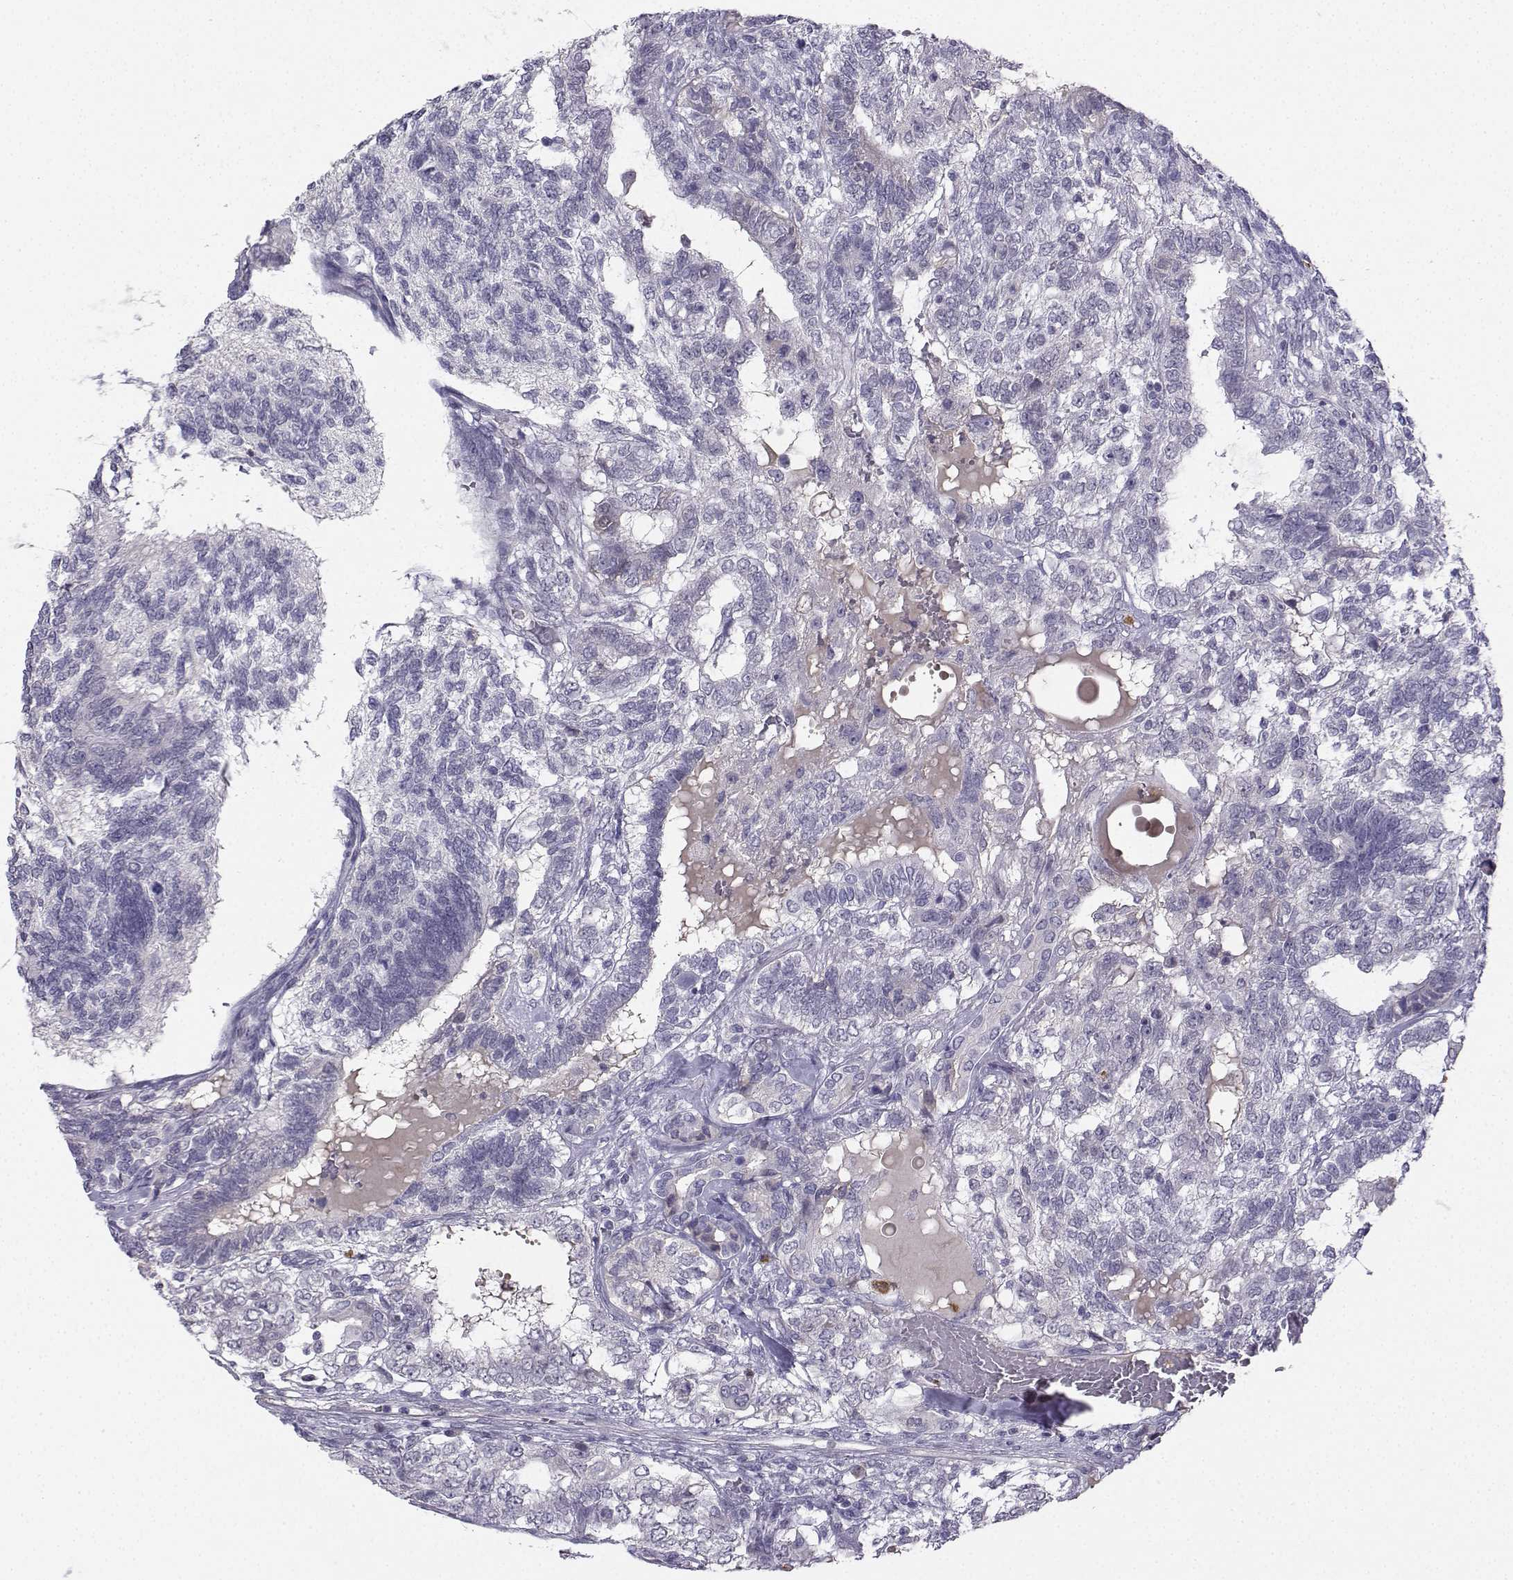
{"staining": {"intensity": "negative", "quantity": "none", "location": "none"}, "tissue": "testis cancer", "cell_type": "Tumor cells", "image_type": "cancer", "snomed": [{"axis": "morphology", "description": "Seminoma, NOS"}, {"axis": "morphology", "description": "Carcinoma, Embryonal, NOS"}, {"axis": "topography", "description": "Testis"}], "caption": "Tumor cells are negative for brown protein staining in testis cancer.", "gene": "CALY", "patient": {"sex": "male", "age": 41}}